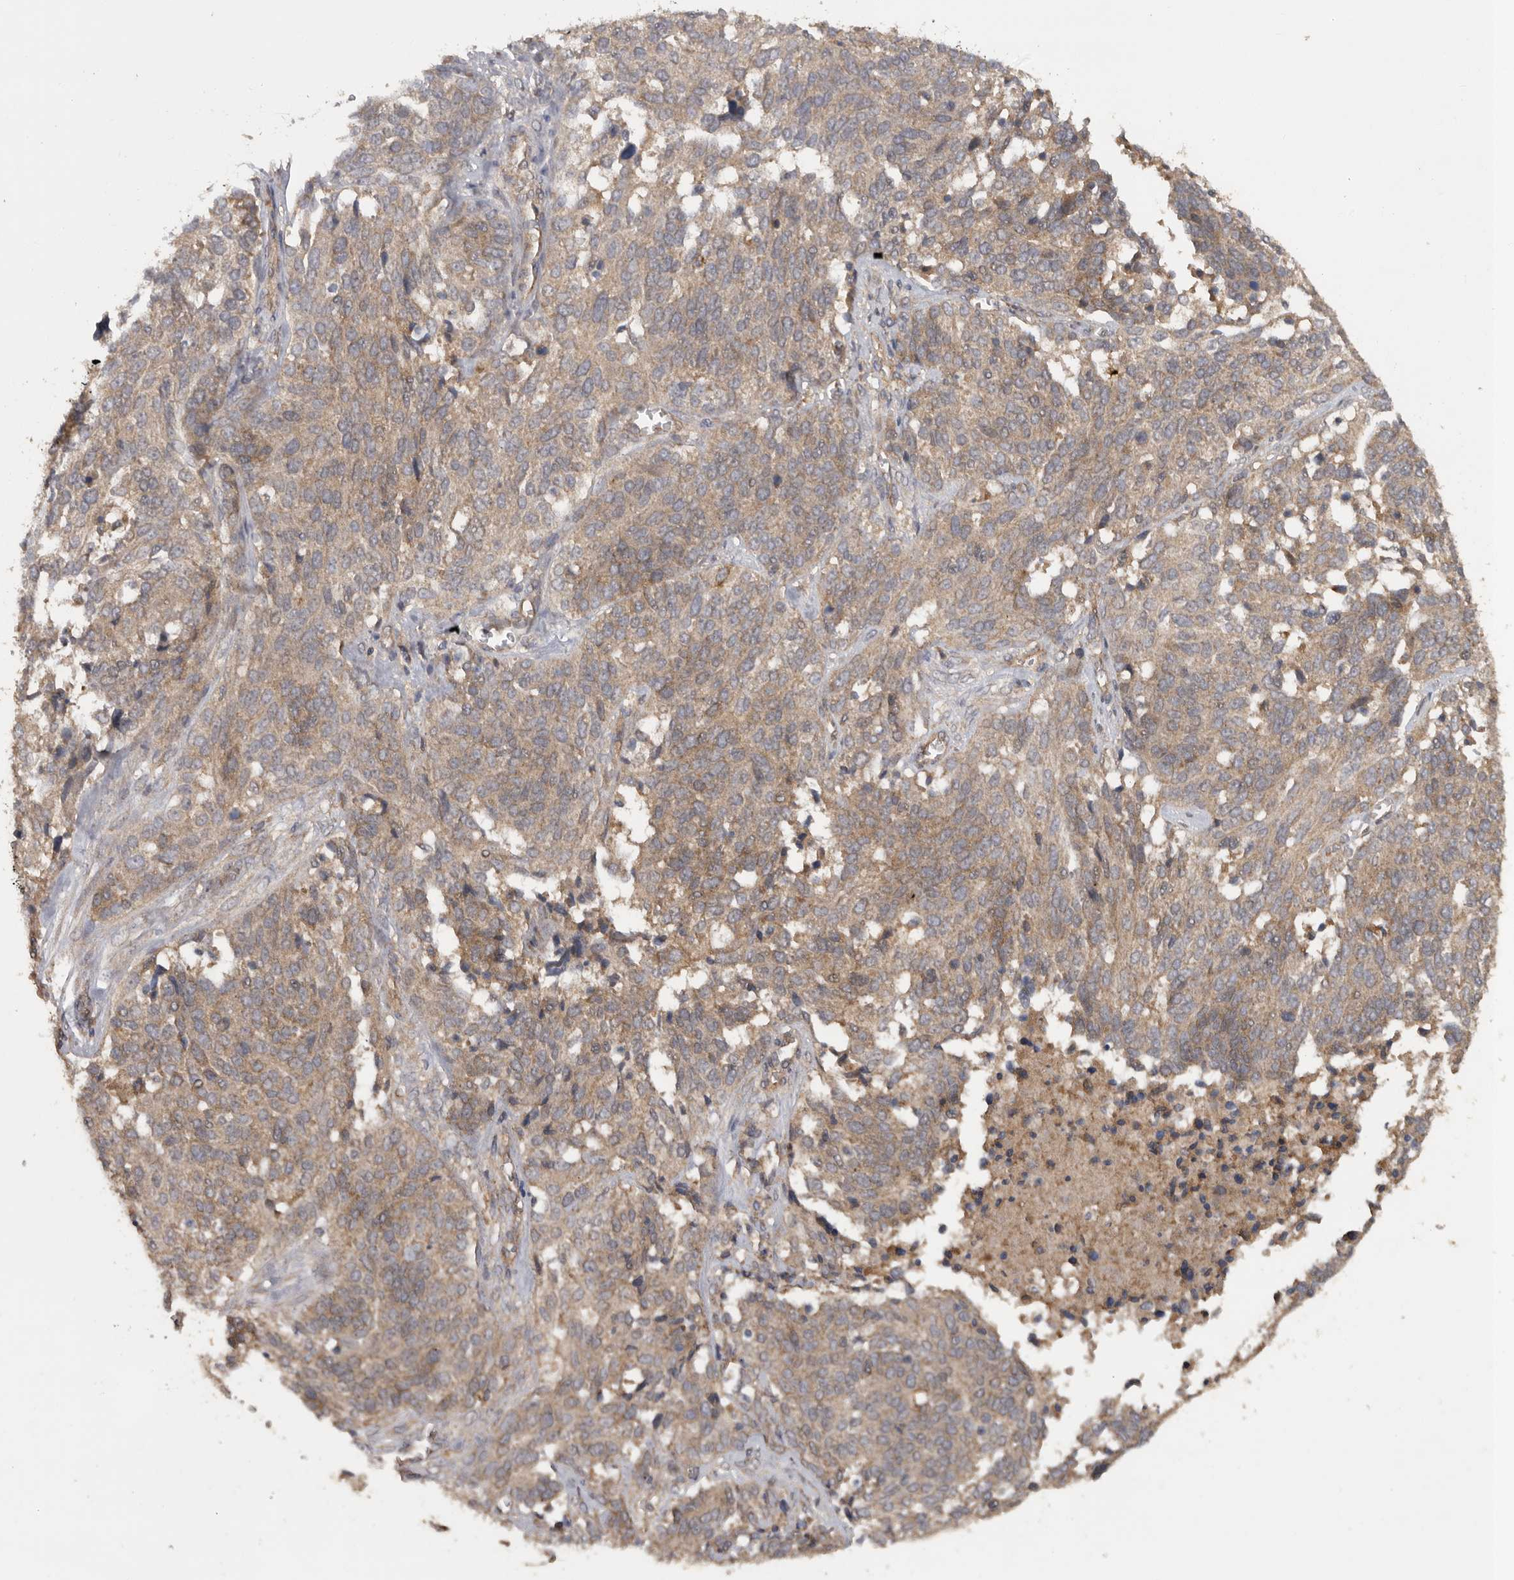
{"staining": {"intensity": "moderate", "quantity": ">75%", "location": "cytoplasmic/membranous"}, "tissue": "ovarian cancer", "cell_type": "Tumor cells", "image_type": "cancer", "snomed": [{"axis": "morphology", "description": "Cystadenocarcinoma, serous, NOS"}, {"axis": "topography", "description": "Ovary"}], "caption": "Immunohistochemistry (IHC) micrograph of human ovarian cancer stained for a protein (brown), which demonstrates medium levels of moderate cytoplasmic/membranous staining in approximately >75% of tumor cells.", "gene": "PODXL2", "patient": {"sex": "female", "age": 44}}